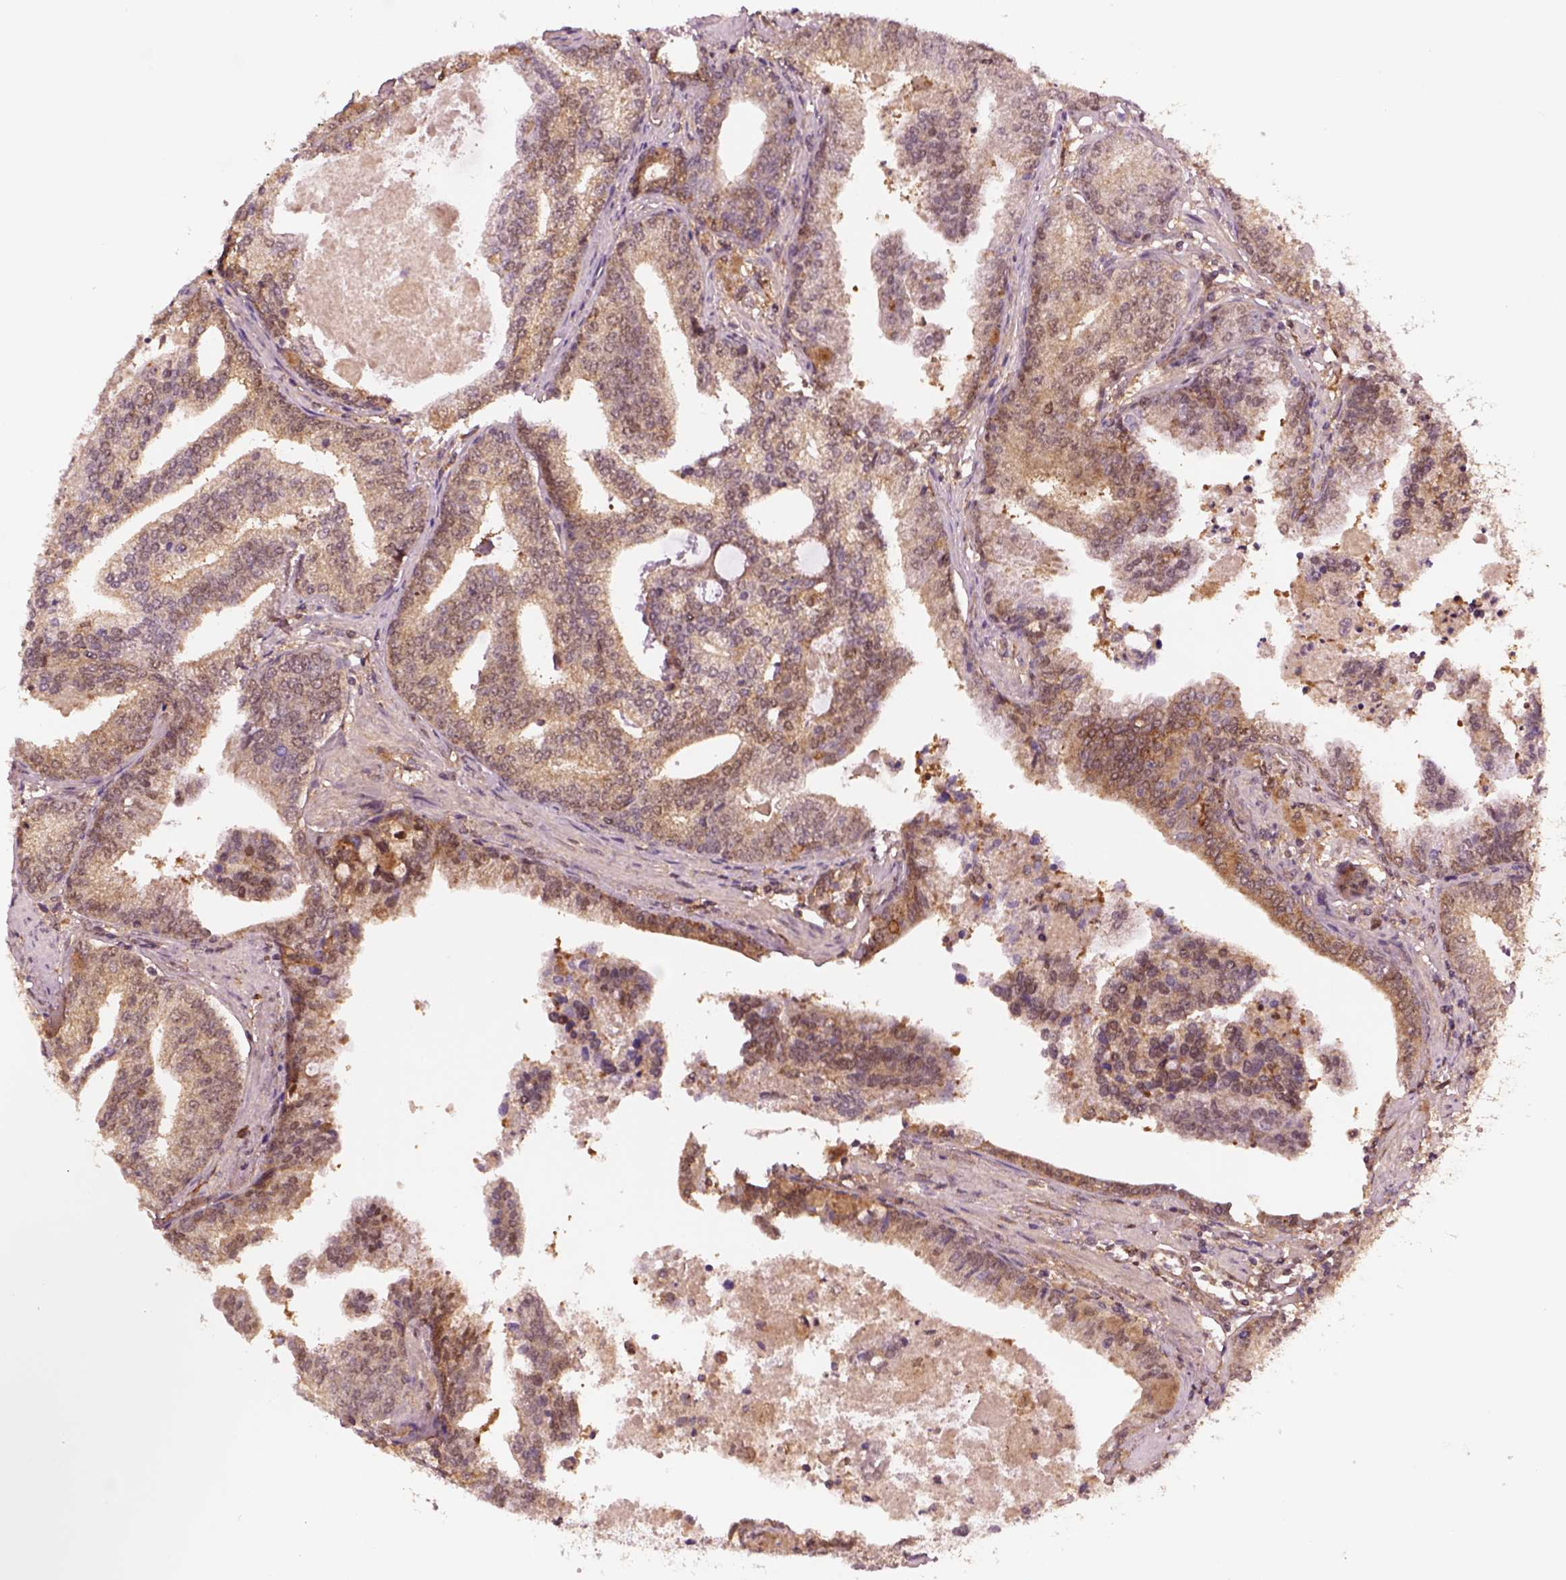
{"staining": {"intensity": "moderate", "quantity": ">75%", "location": "cytoplasmic/membranous"}, "tissue": "prostate cancer", "cell_type": "Tumor cells", "image_type": "cancer", "snomed": [{"axis": "morphology", "description": "Adenocarcinoma, NOS"}, {"axis": "topography", "description": "Prostate"}], "caption": "This histopathology image shows immunohistochemistry staining of human prostate cancer (adenocarcinoma), with medium moderate cytoplasmic/membranous positivity in about >75% of tumor cells.", "gene": "MDP1", "patient": {"sex": "male", "age": 64}}